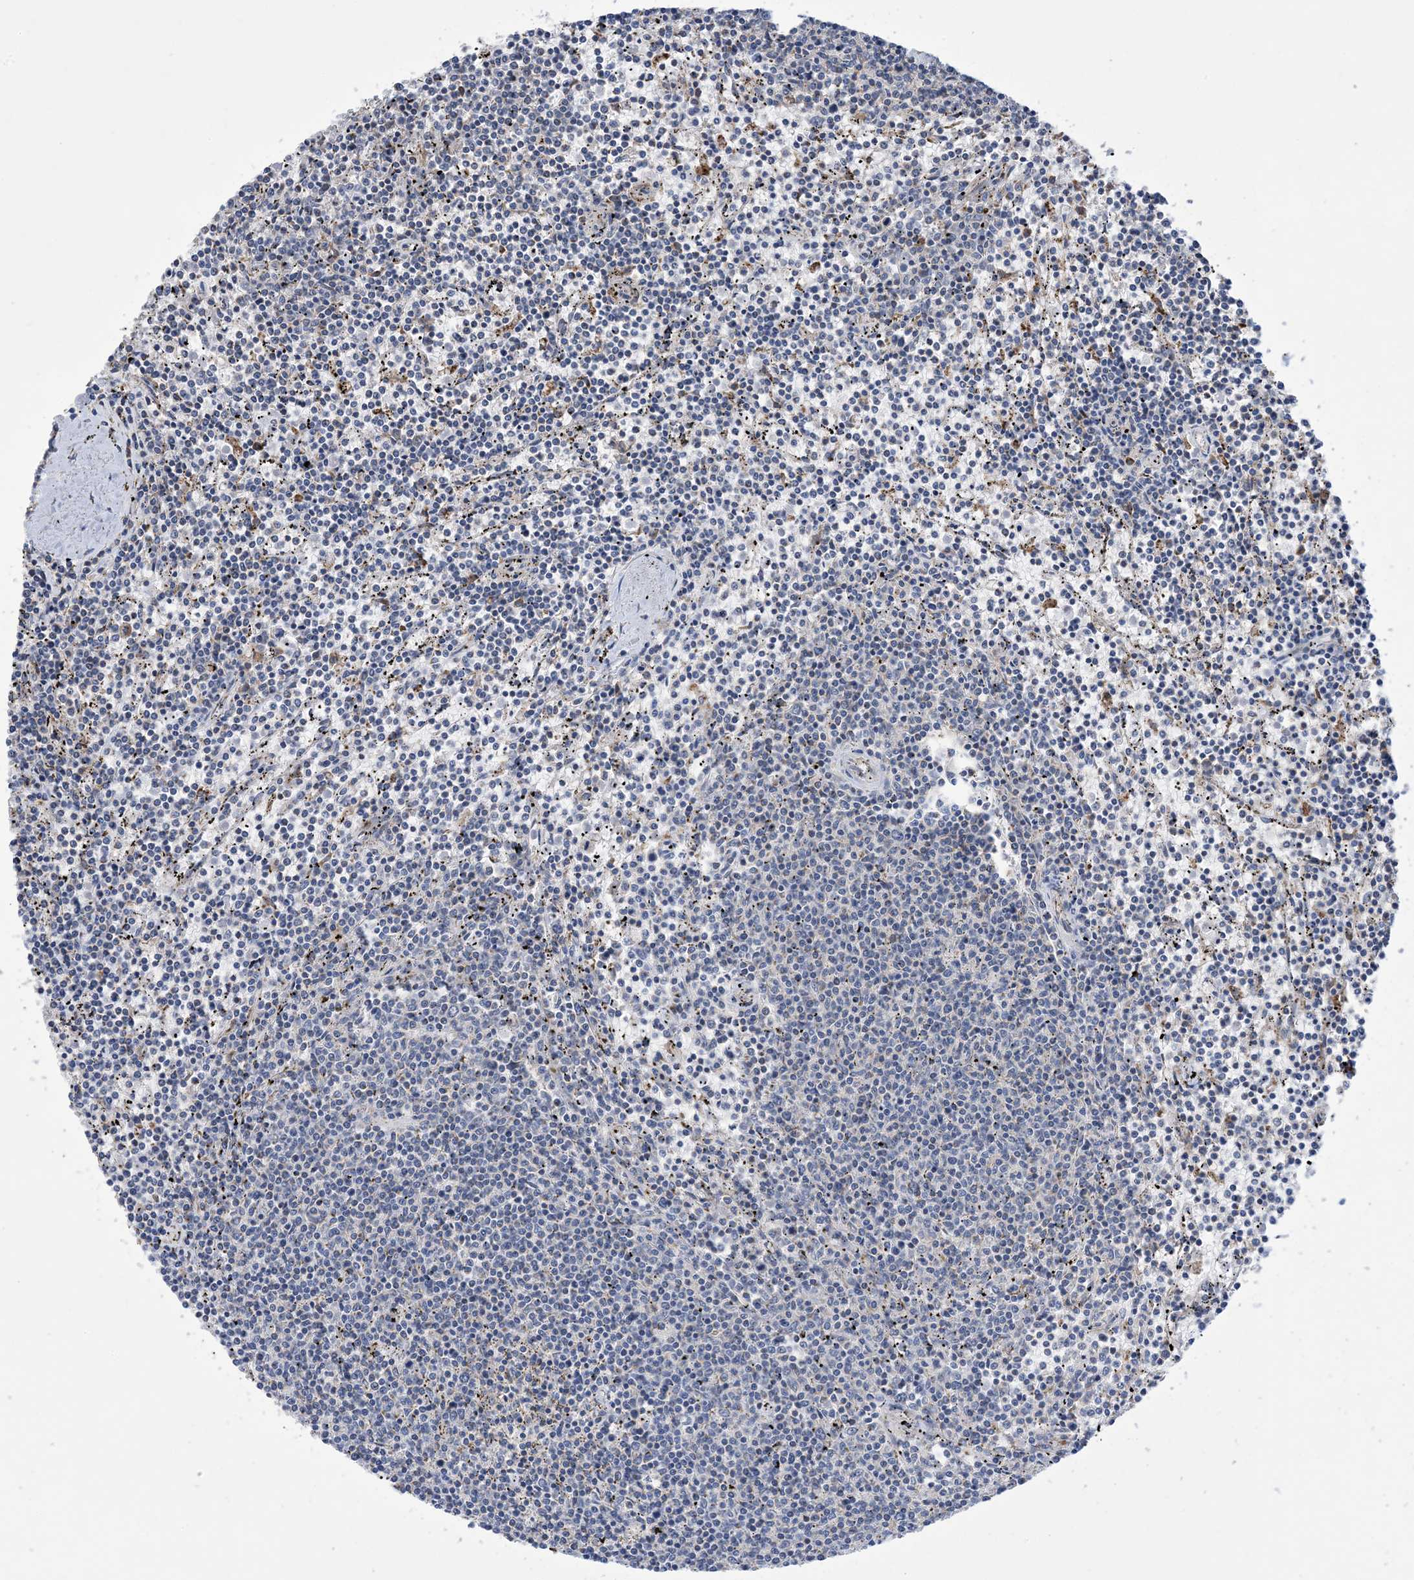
{"staining": {"intensity": "negative", "quantity": "none", "location": "none"}, "tissue": "lymphoma", "cell_type": "Tumor cells", "image_type": "cancer", "snomed": [{"axis": "morphology", "description": "Malignant lymphoma, non-Hodgkin's type, Low grade"}, {"axis": "topography", "description": "Spleen"}], "caption": "IHC of low-grade malignant lymphoma, non-Hodgkin's type shows no staining in tumor cells. (Brightfield microscopy of DAB (3,3'-diaminobenzidine) IHC at high magnification).", "gene": "CLEC16A", "patient": {"sex": "female", "age": 50}}